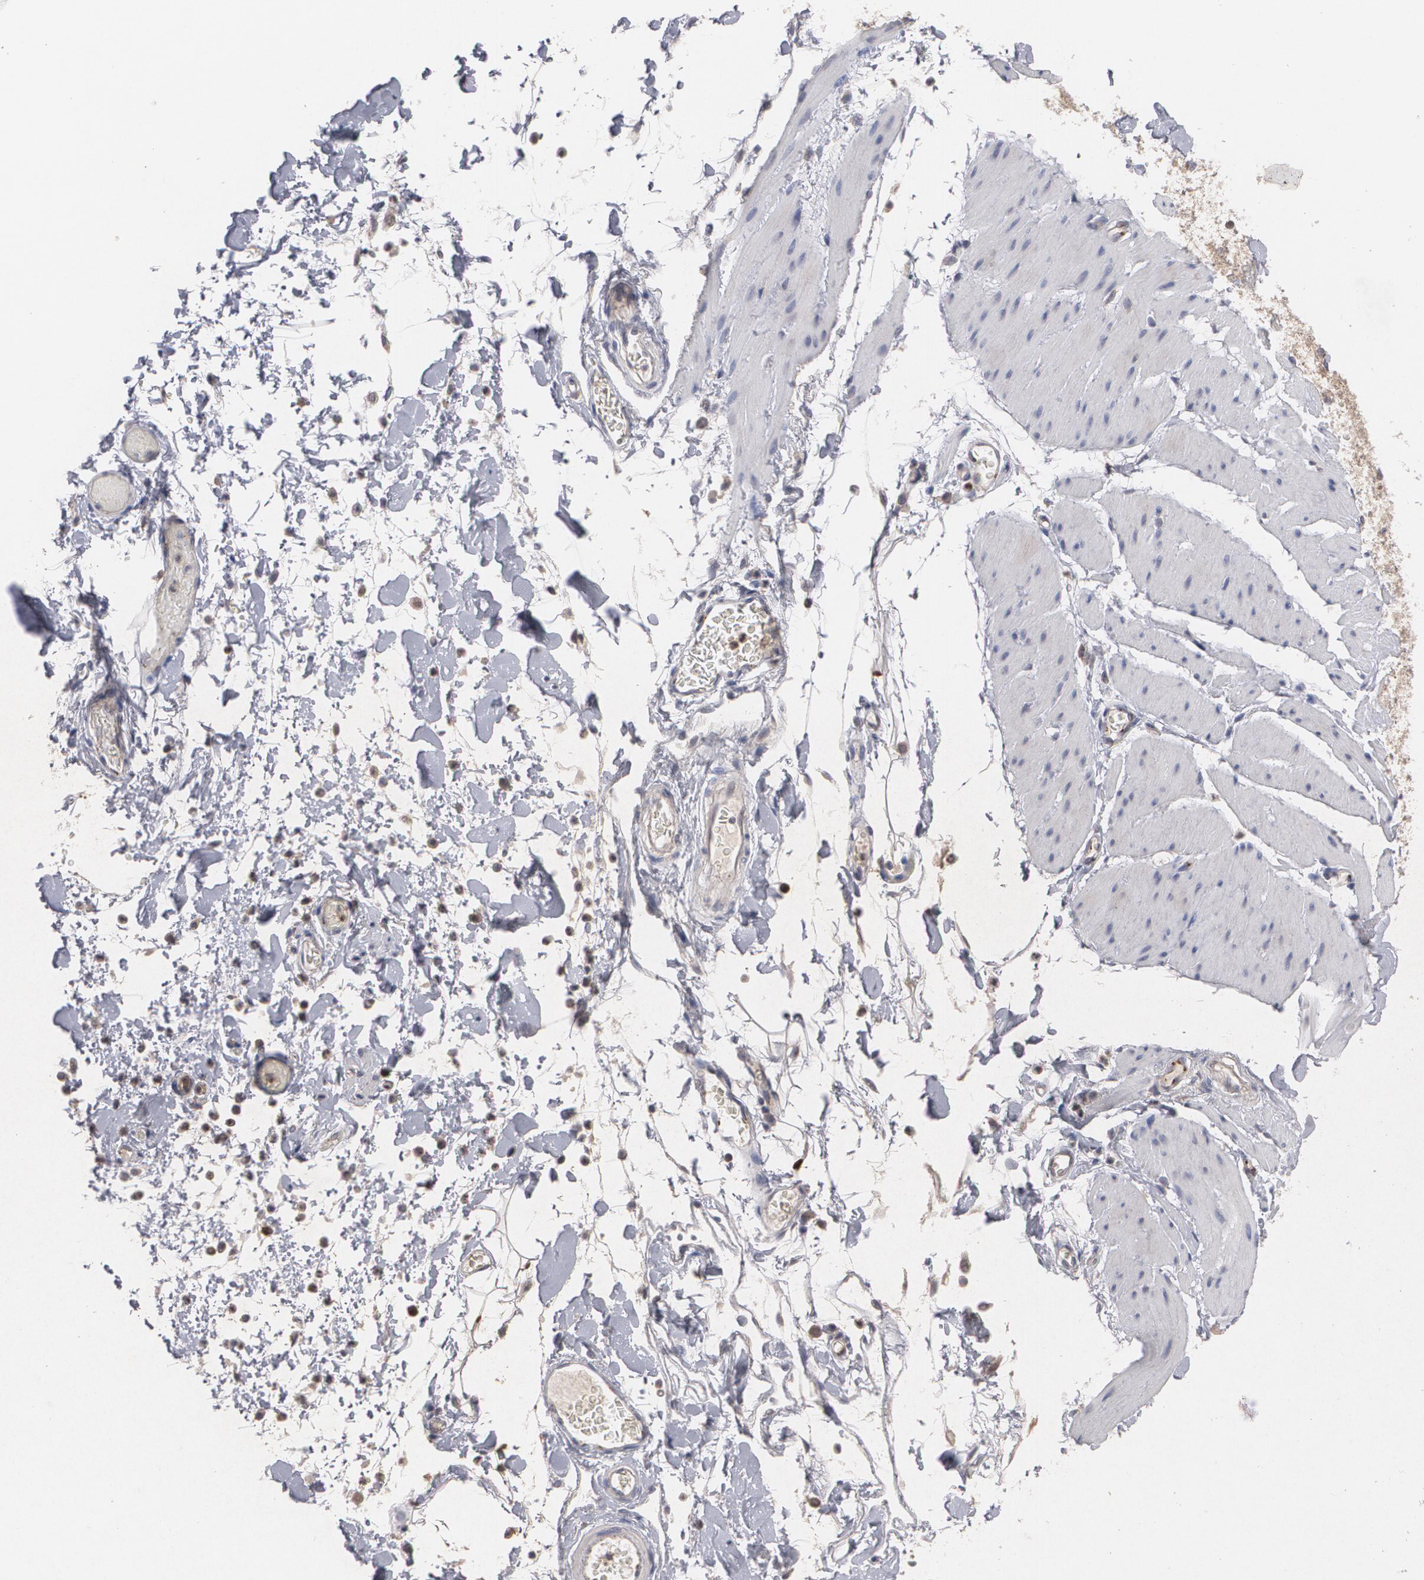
{"staining": {"intensity": "negative", "quantity": "none", "location": "none"}, "tissue": "smooth muscle", "cell_type": "Smooth muscle cells", "image_type": "normal", "snomed": [{"axis": "morphology", "description": "Normal tissue, NOS"}, {"axis": "topography", "description": "Smooth muscle"}, {"axis": "topography", "description": "Colon"}], "caption": "IHC histopathology image of unremarkable smooth muscle: human smooth muscle stained with DAB shows no significant protein positivity in smooth muscle cells.", "gene": "HTT", "patient": {"sex": "male", "age": 67}}